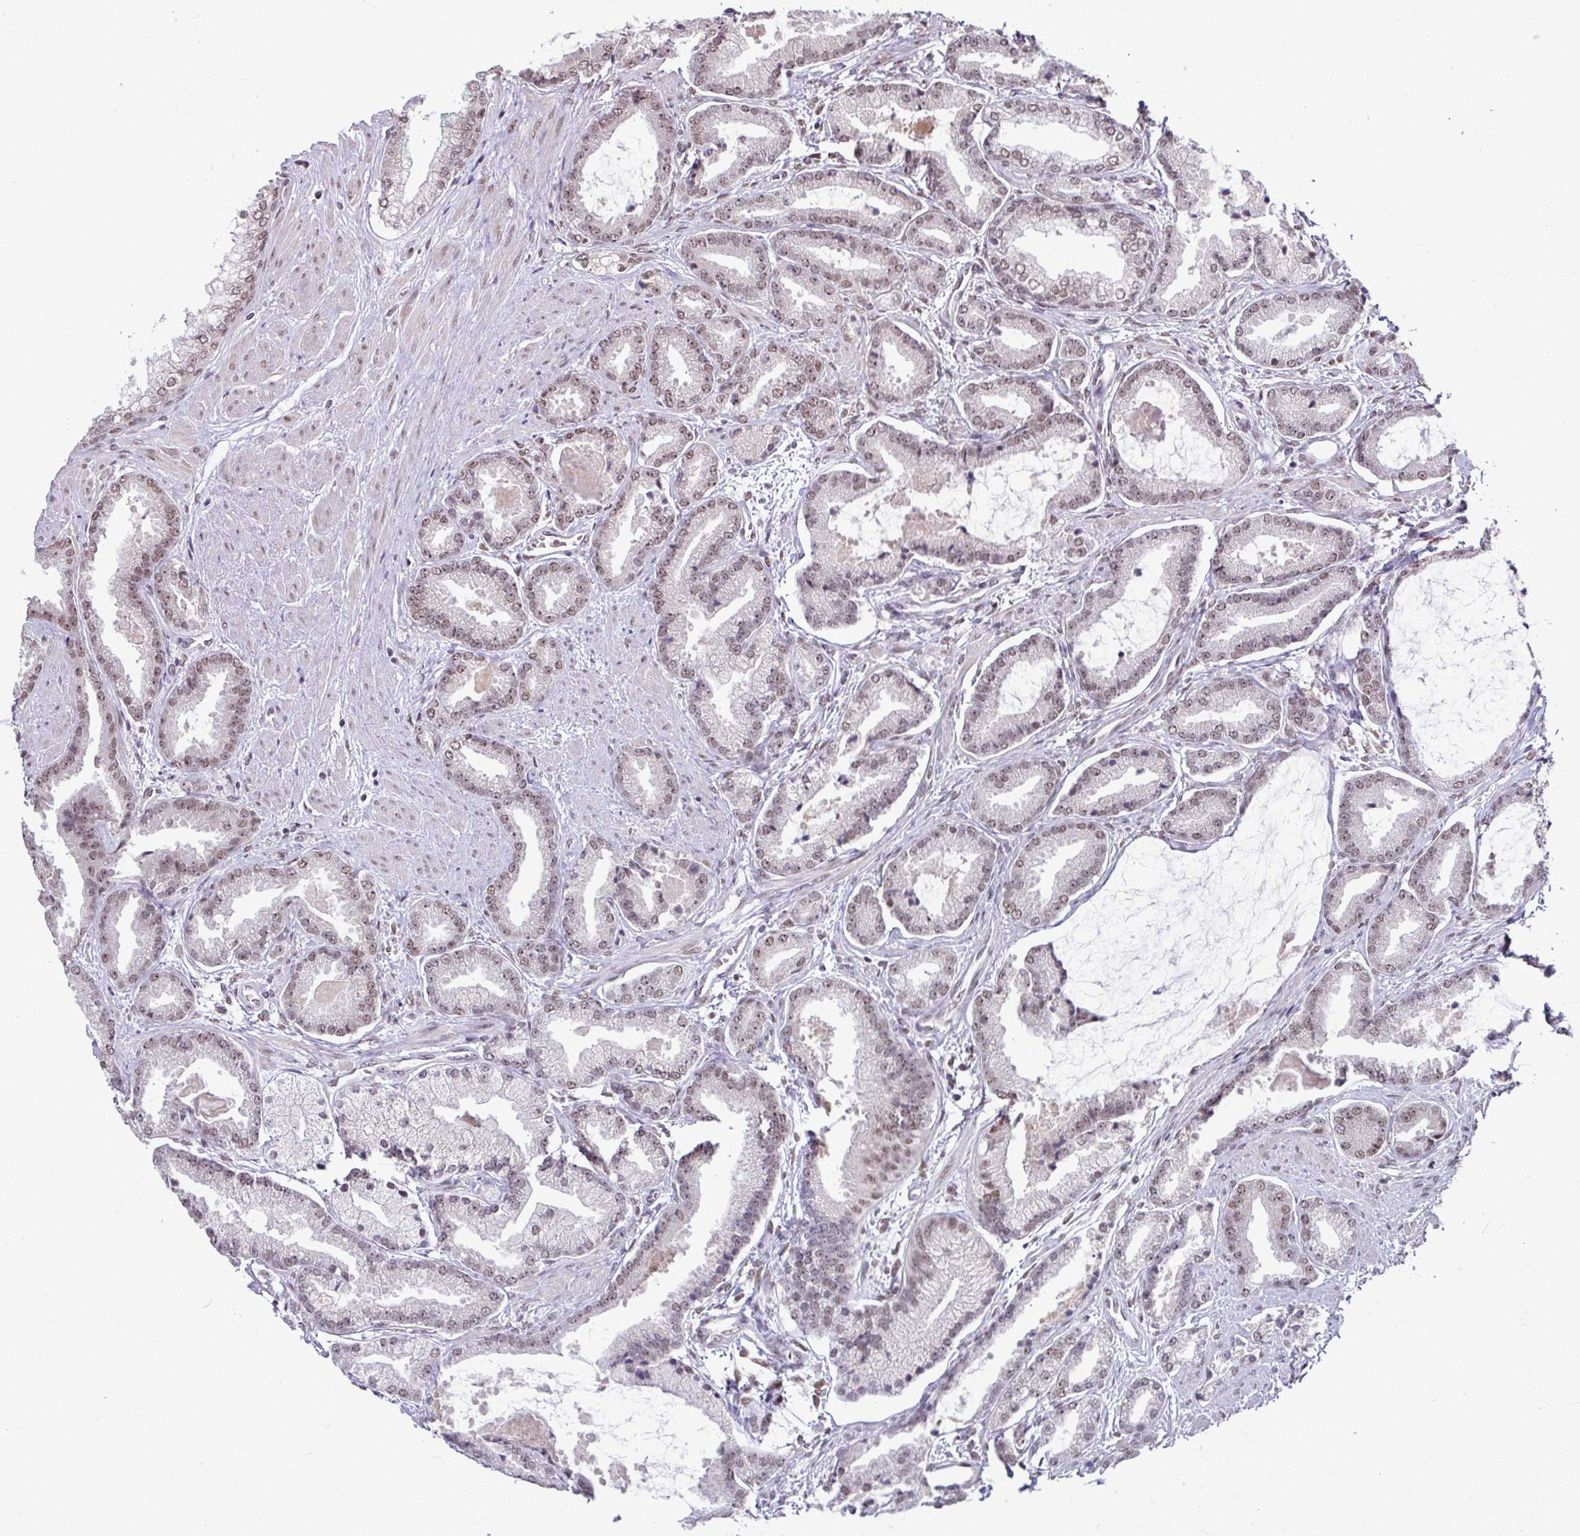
{"staining": {"intensity": "moderate", "quantity": "25%-75%", "location": "nuclear"}, "tissue": "prostate cancer", "cell_type": "Tumor cells", "image_type": "cancer", "snomed": [{"axis": "morphology", "description": "Adenocarcinoma, Low grade"}, {"axis": "topography", "description": "Prostate"}], "caption": "The histopathology image displays staining of prostate cancer, revealing moderate nuclear protein staining (brown color) within tumor cells.", "gene": "TDG", "patient": {"sex": "male", "age": 62}}